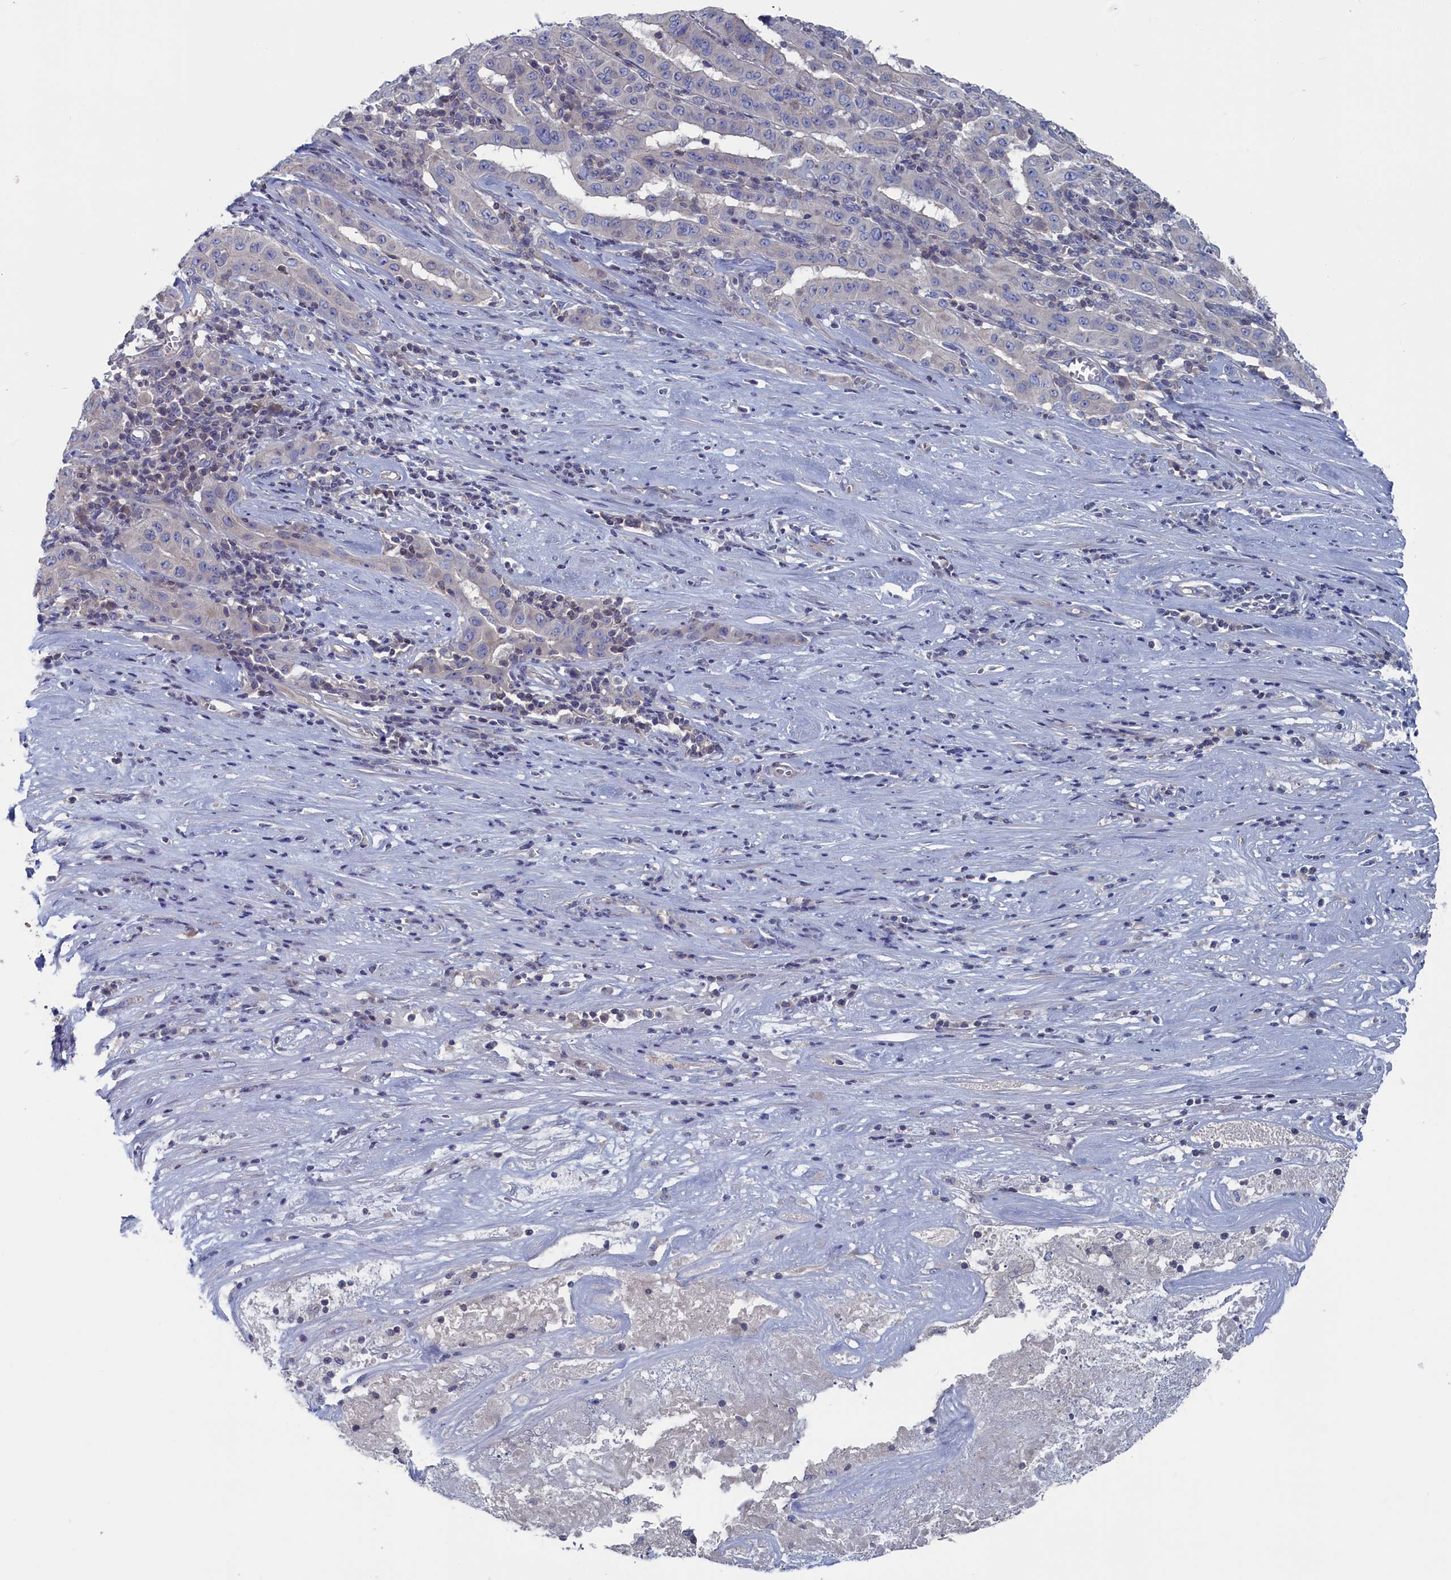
{"staining": {"intensity": "negative", "quantity": "none", "location": "none"}, "tissue": "pancreatic cancer", "cell_type": "Tumor cells", "image_type": "cancer", "snomed": [{"axis": "morphology", "description": "Adenocarcinoma, NOS"}, {"axis": "topography", "description": "Pancreas"}], "caption": "An image of pancreatic cancer stained for a protein displays no brown staining in tumor cells.", "gene": "CEND1", "patient": {"sex": "male", "age": 63}}